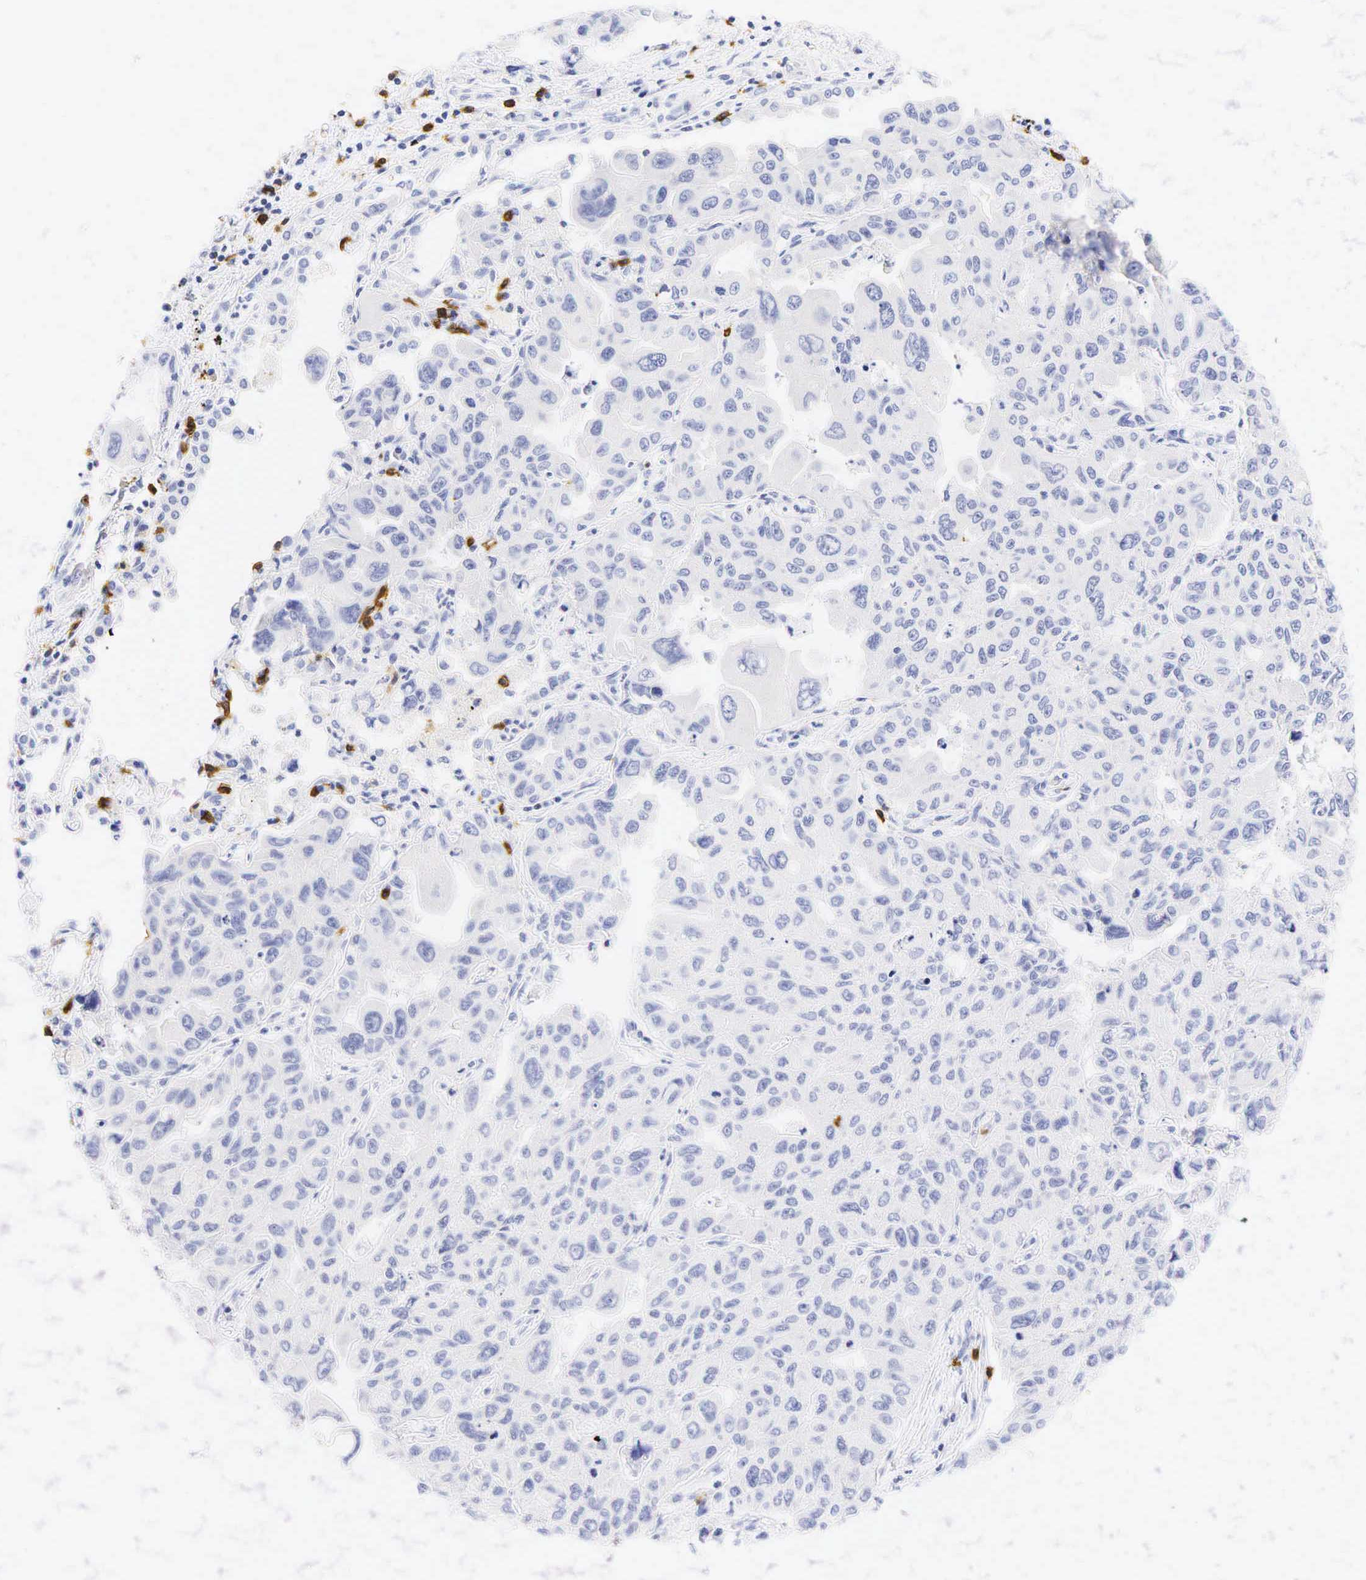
{"staining": {"intensity": "negative", "quantity": "none", "location": "none"}, "tissue": "lung cancer", "cell_type": "Tumor cells", "image_type": "cancer", "snomed": [{"axis": "morphology", "description": "Adenocarcinoma, NOS"}, {"axis": "topography", "description": "Lung"}], "caption": "Immunohistochemistry (IHC) of lung cancer demonstrates no expression in tumor cells.", "gene": "CD8A", "patient": {"sex": "male", "age": 64}}